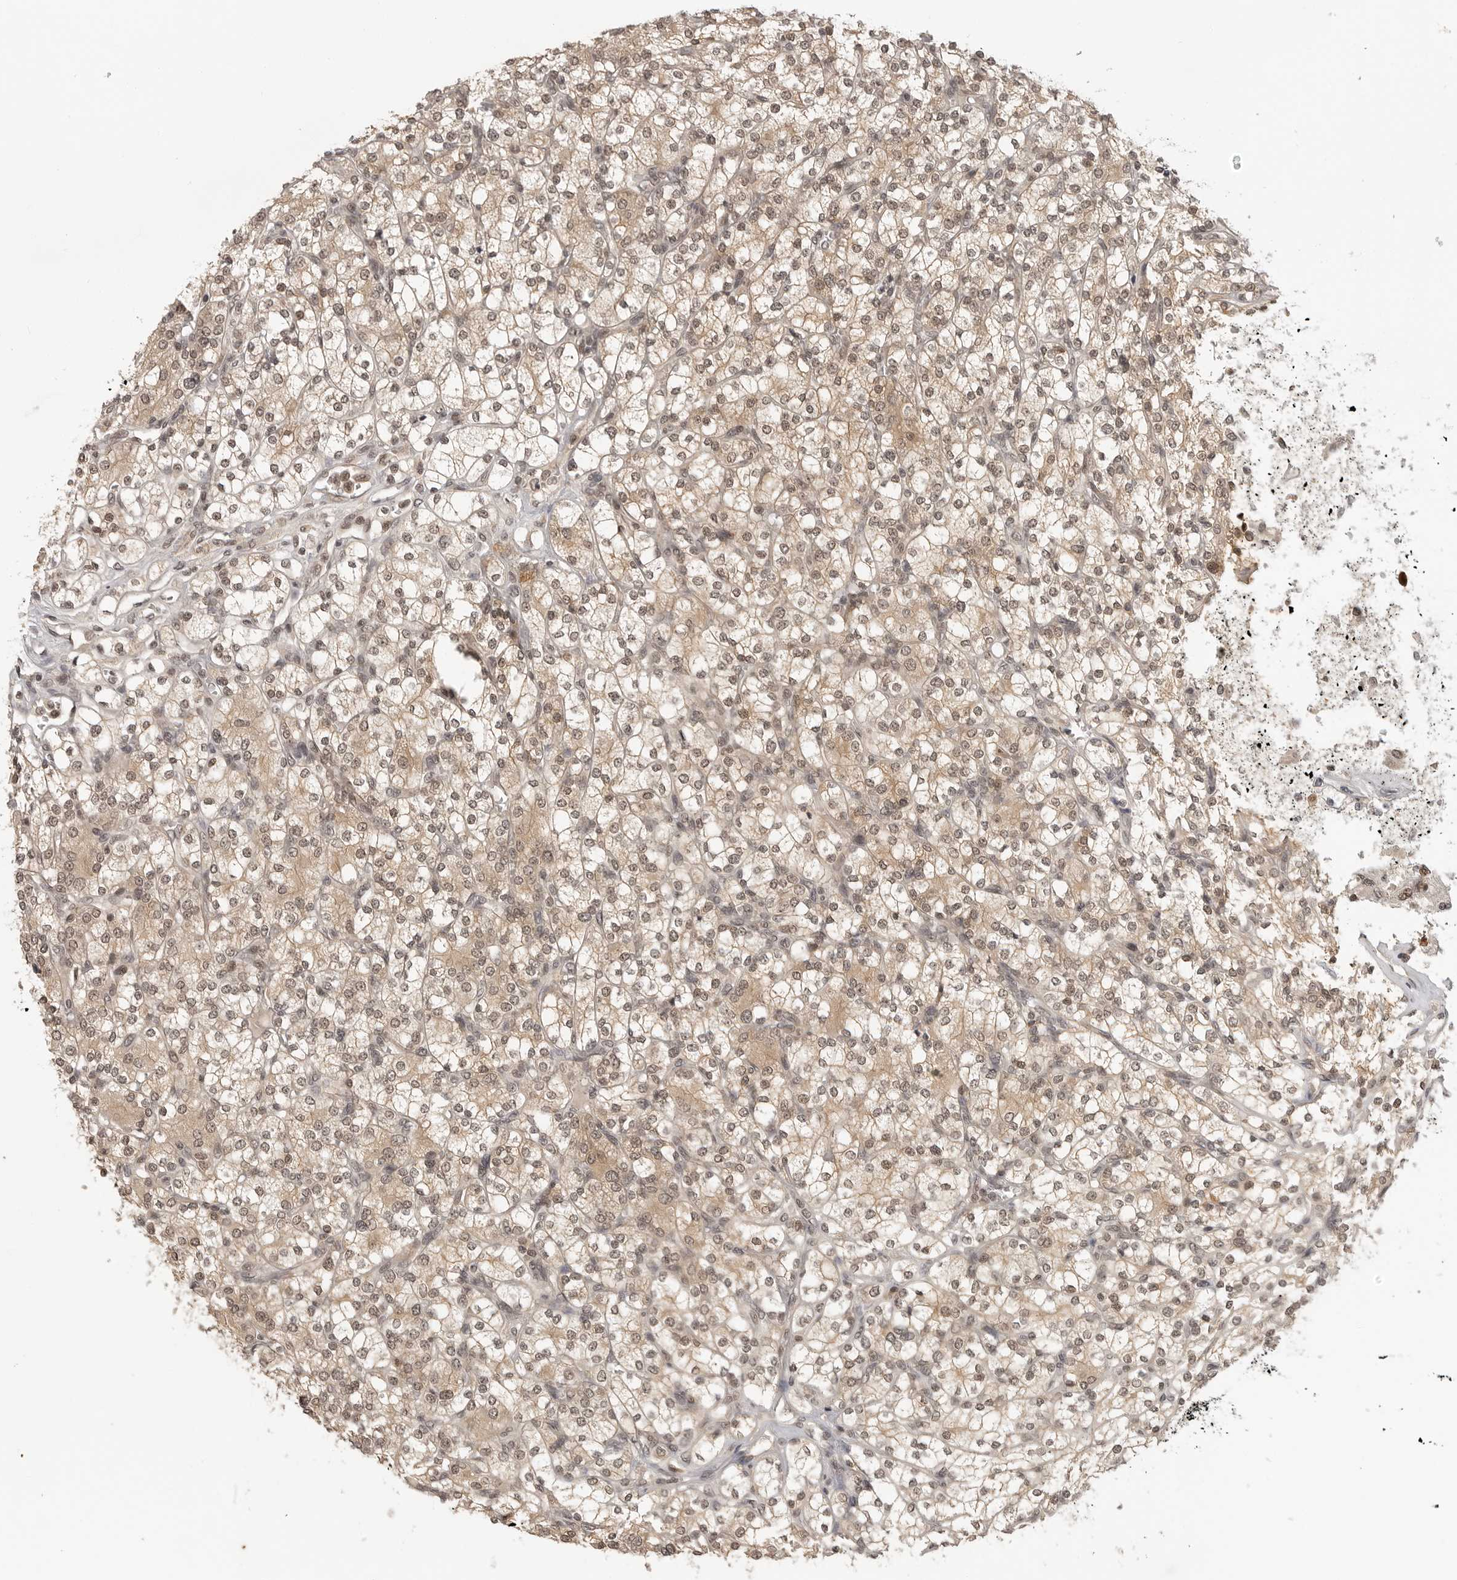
{"staining": {"intensity": "weak", "quantity": ">75%", "location": "cytoplasmic/membranous,nuclear"}, "tissue": "renal cancer", "cell_type": "Tumor cells", "image_type": "cancer", "snomed": [{"axis": "morphology", "description": "Adenocarcinoma, NOS"}, {"axis": "topography", "description": "Kidney"}], "caption": "Adenocarcinoma (renal) stained for a protein exhibits weak cytoplasmic/membranous and nuclear positivity in tumor cells.", "gene": "PEG3", "patient": {"sex": "male", "age": 77}}